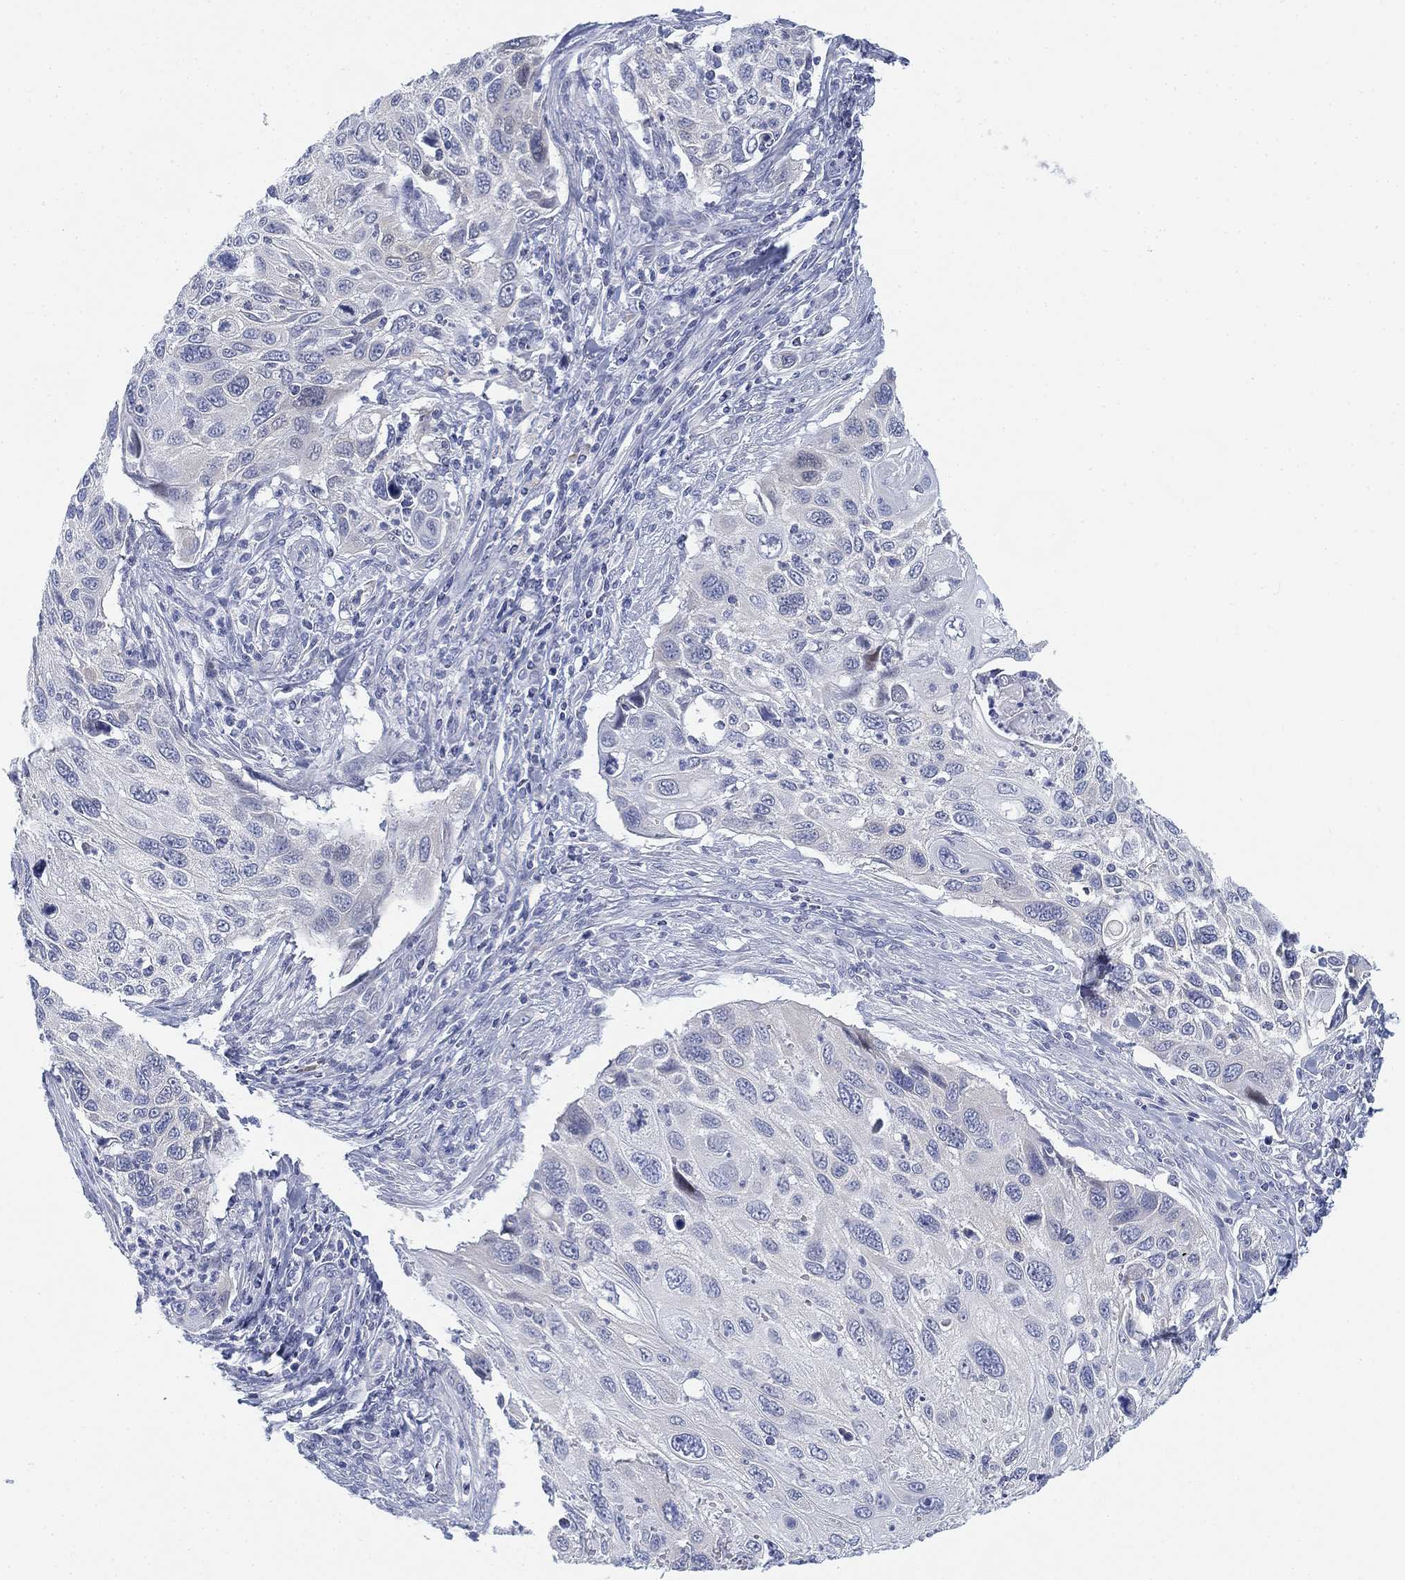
{"staining": {"intensity": "negative", "quantity": "none", "location": "none"}, "tissue": "cervical cancer", "cell_type": "Tumor cells", "image_type": "cancer", "snomed": [{"axis": "morphology", "description": "Squamous cell carcinoma, NOS"}, {"axis": "topography", "description": "Cervix"}], "caption": "Tumor cells are negative for brown protein staining in cervical cancer.", "gene": "GCNA", "patient": {"sex": "female", "age": 70}}